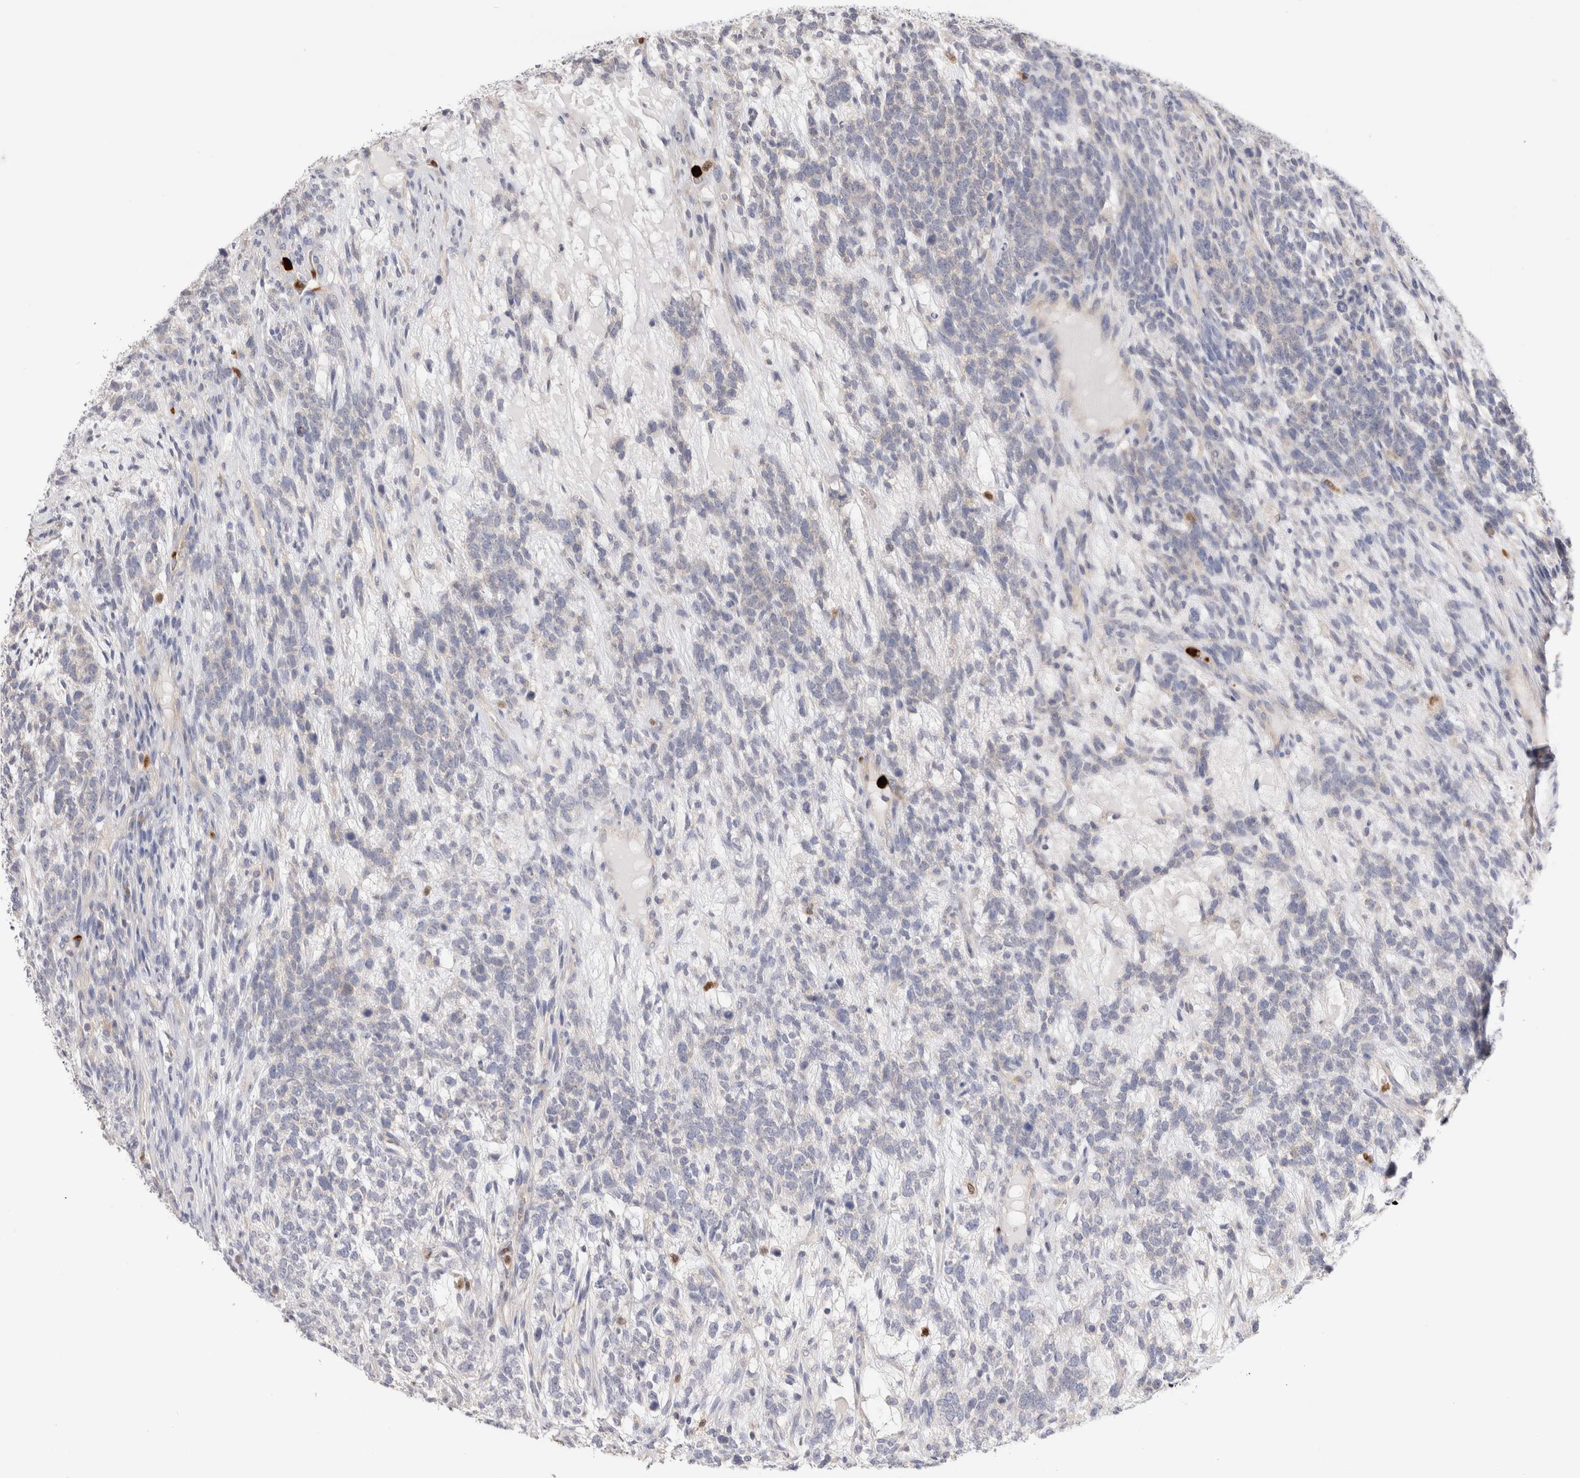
{"staining": {"intensity": "negative", "quantity": "none", "location": "none"}, "tissue": "testis cancer", "cell_type": "Tumor cells", "image_type": "cancer", "snomed": [{"axis": "morphology", "description": "Seminoma, NOS"}, {"axis": "morphology", "description": "Carcinoma, Embryonal, NOS"}, {"axis": "topography", "description": "Testis"}], "caption": "DAB immunohistochemical staining of testis cancer shows no significant staining in tumor cells. (DAB immunohistochemistry with hematoxylin counter stain).", "gene": "NXT2", "patient": {"sex": "male", "age": 28}}